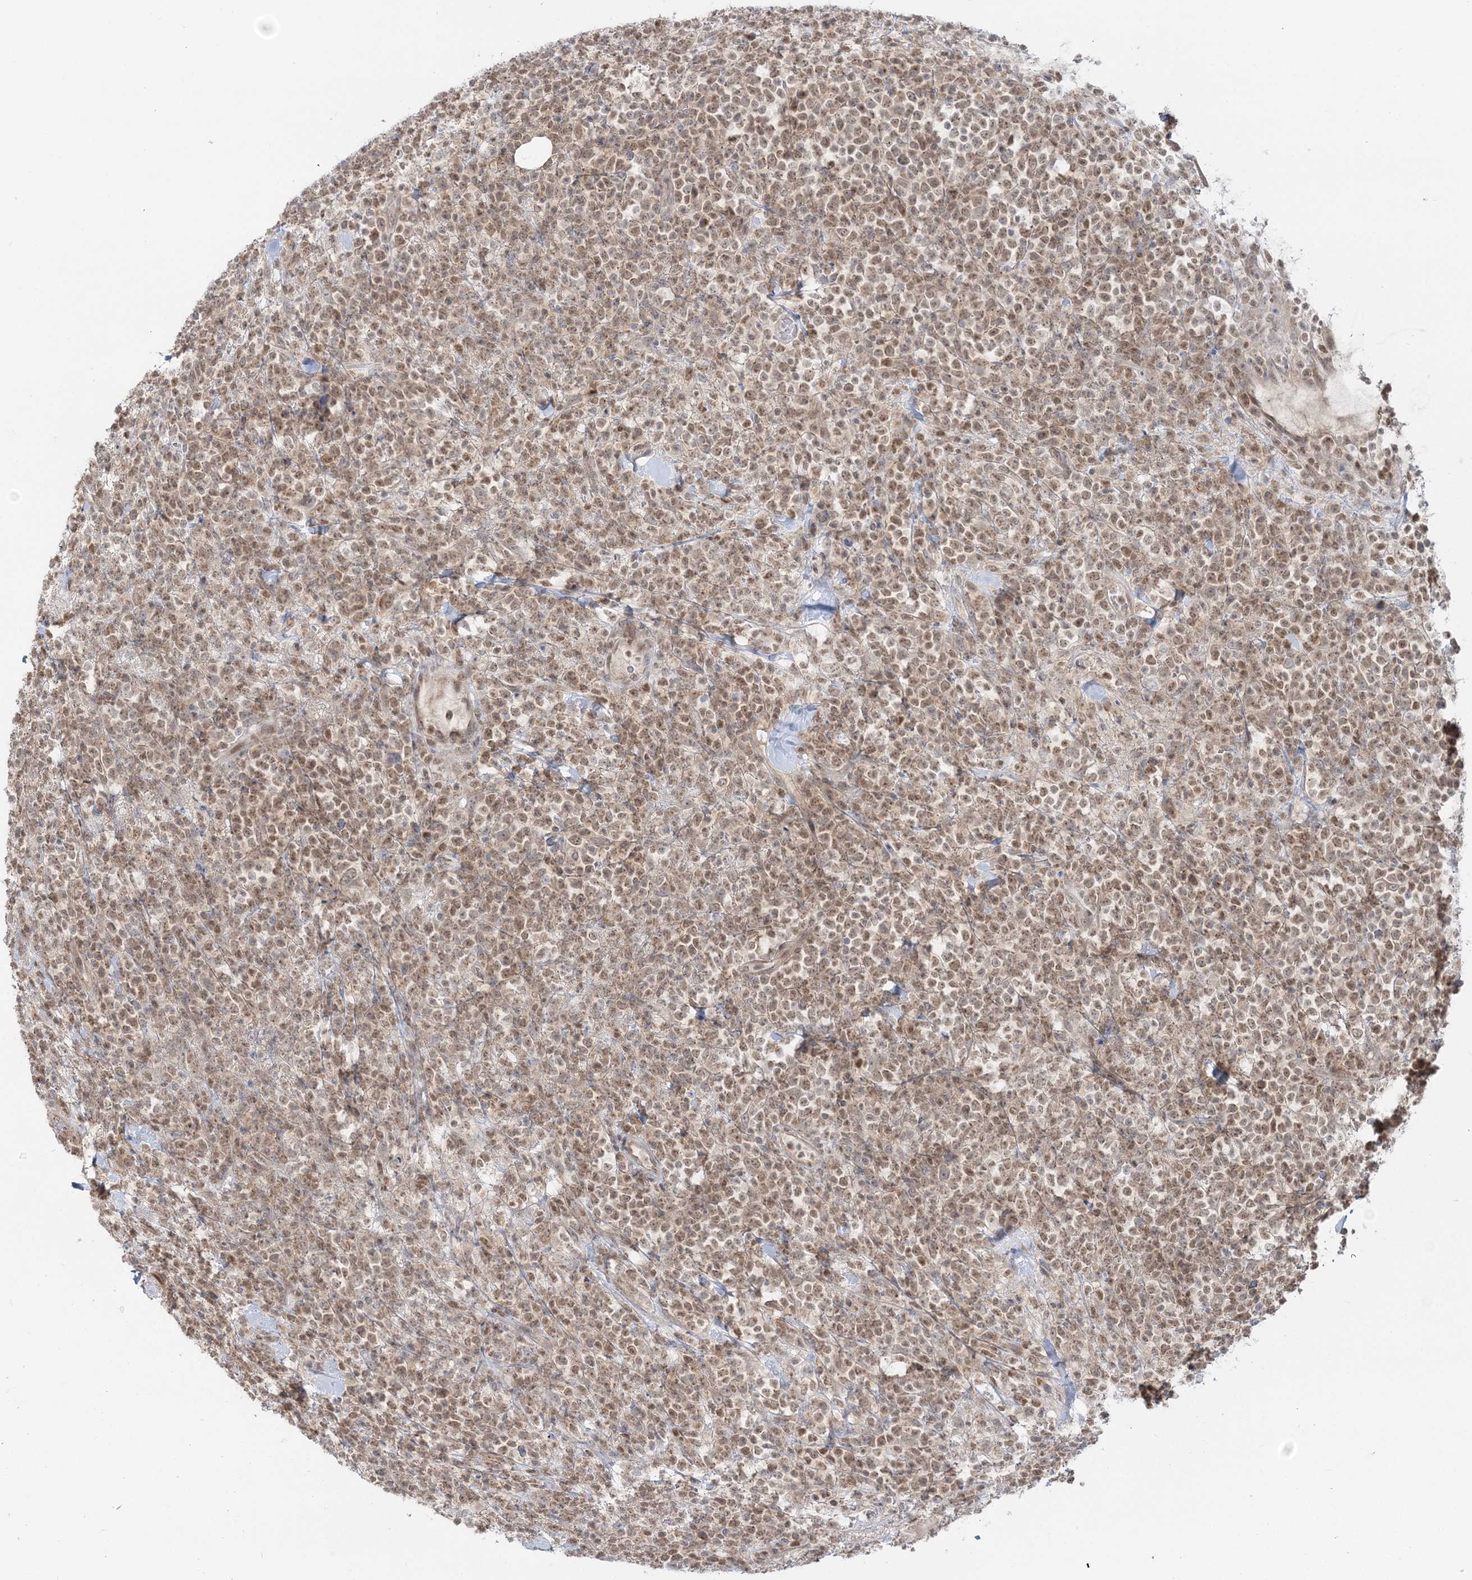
{"staining": {"intensity": "moderate", "quantity": ">75%", "location": "nuclear"}, "tissue": "lymphoma", "cell_type": "Tumor cells", "image_type": "cancer", "snomed": [{"axis": "morphology", "description": "Malignant lymphoma, non-Hodgkin's type, High grade"}, {"axis": "topography", "description": "Colon"}], "caption": "DAB (3,3'-diaminobenzidine) immunohistochemical staining of lymphoma displays moderate nuclear protein staining in approximately >75% of tumor cells. (Brightfield microscopy of DAB IHC at high magnification).", "gene": "ZFAND6", "patient": {"sex": "female", "age": 53}}